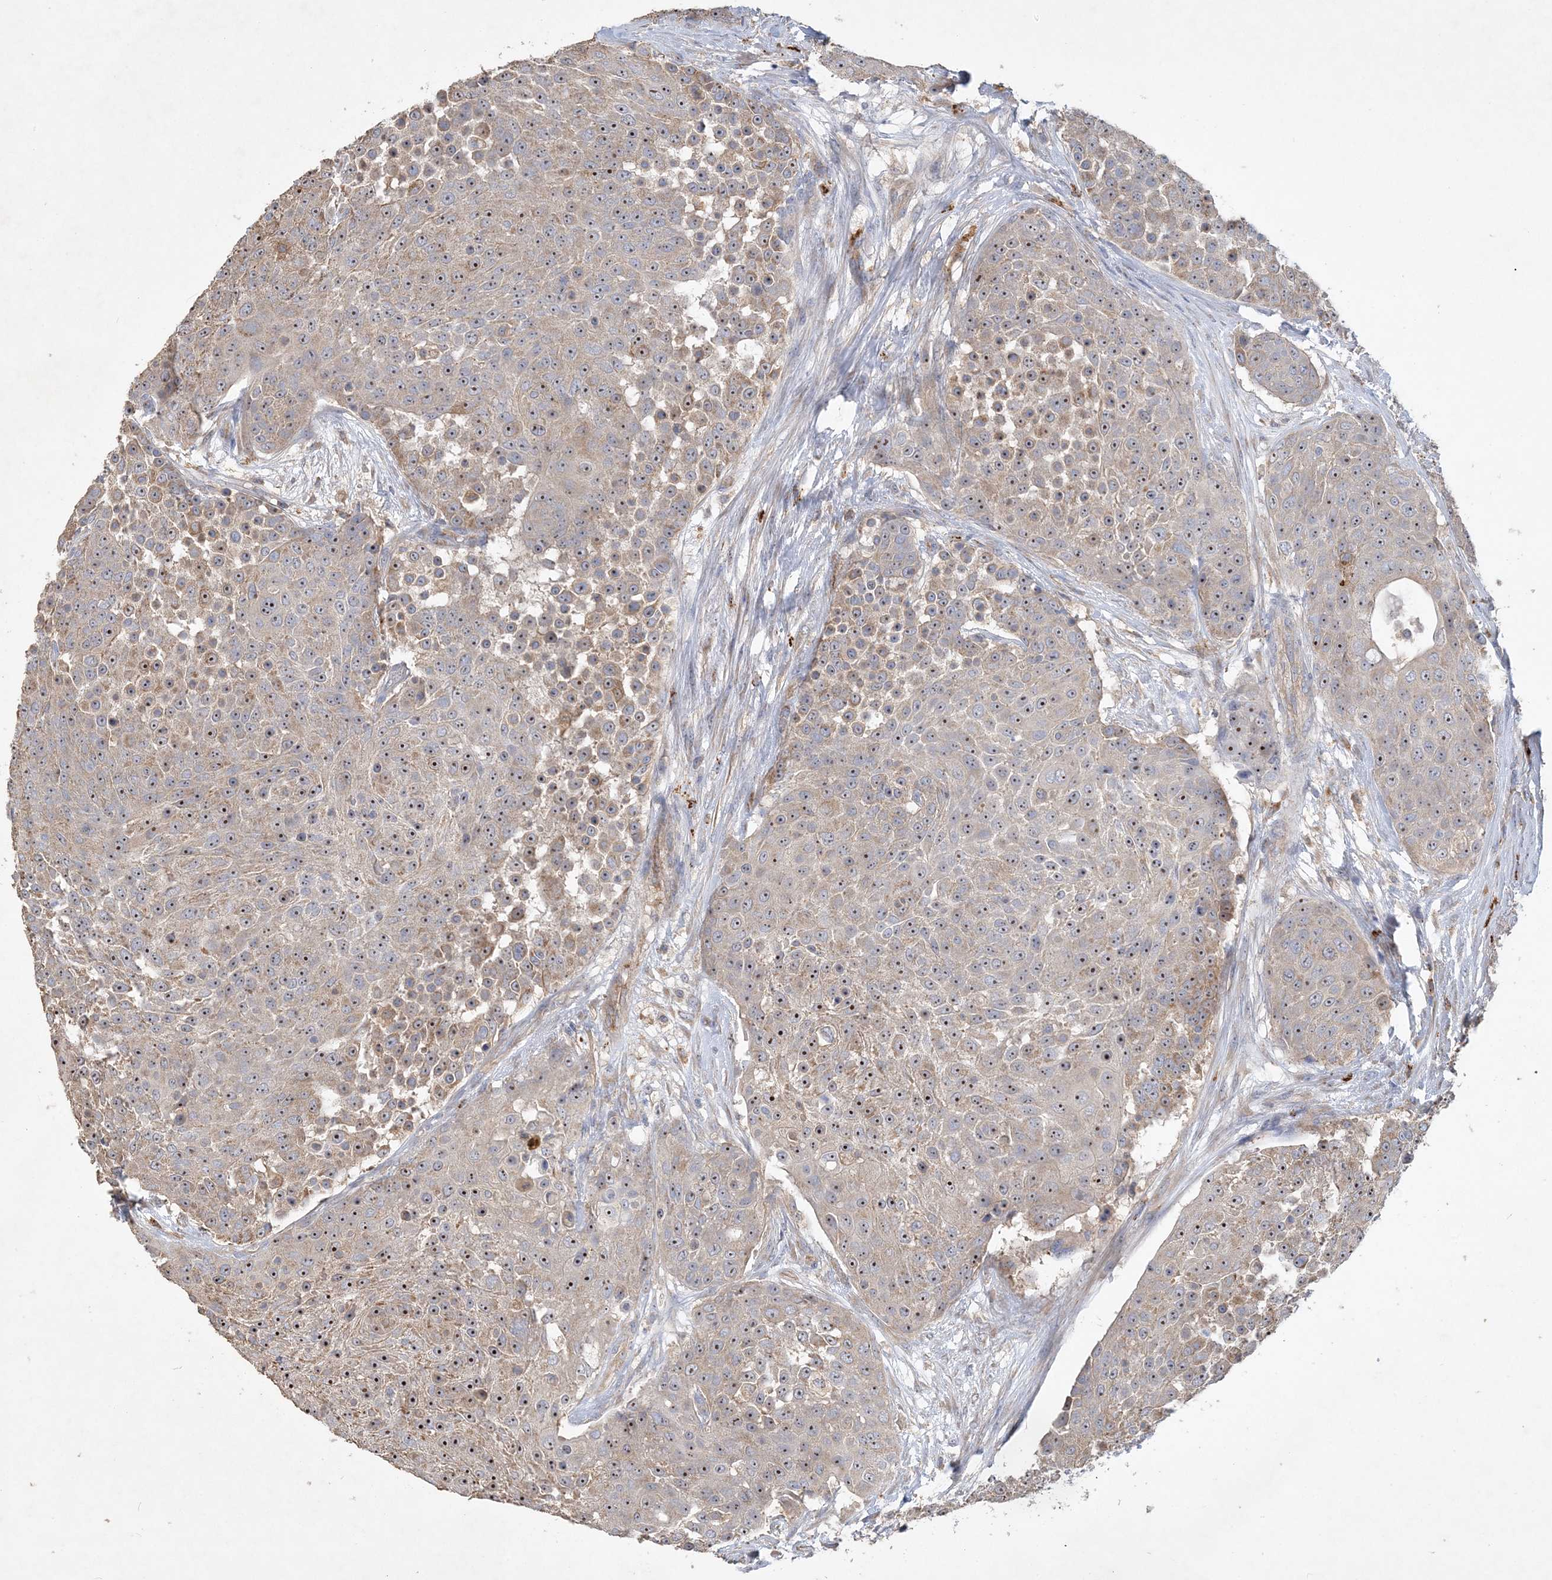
{"staining": {"intensity": "moderate", "quantity": ">75%", "location": "cytoplasmic/membranous,nuclear"}, "tissue": "urothelial cancer", "cell_type": "Tumor cells", "image_type": "cancer", "snomed": [{"axis": "morphology", "description": "Urothelial carcinoma, High grade"}, {"axis": "topography", "description": "Urinary bladder"}], "caption": "Immunohistochemistry staining of high-grade urothelial carcinoma, which exhibits medium levels of moderate cytoplasmic/membranous and nuclear staining in approximately >75% of tumor cells indicating moderate cytoplasmic/membranous and nuclear protein staining. The staining was performed using DAB (brown) for protein detection and nuclei were counterstained in hematoxylin (blue).", "gene": "FEZ2", "patient": {"sex": "female", "age": 63}}